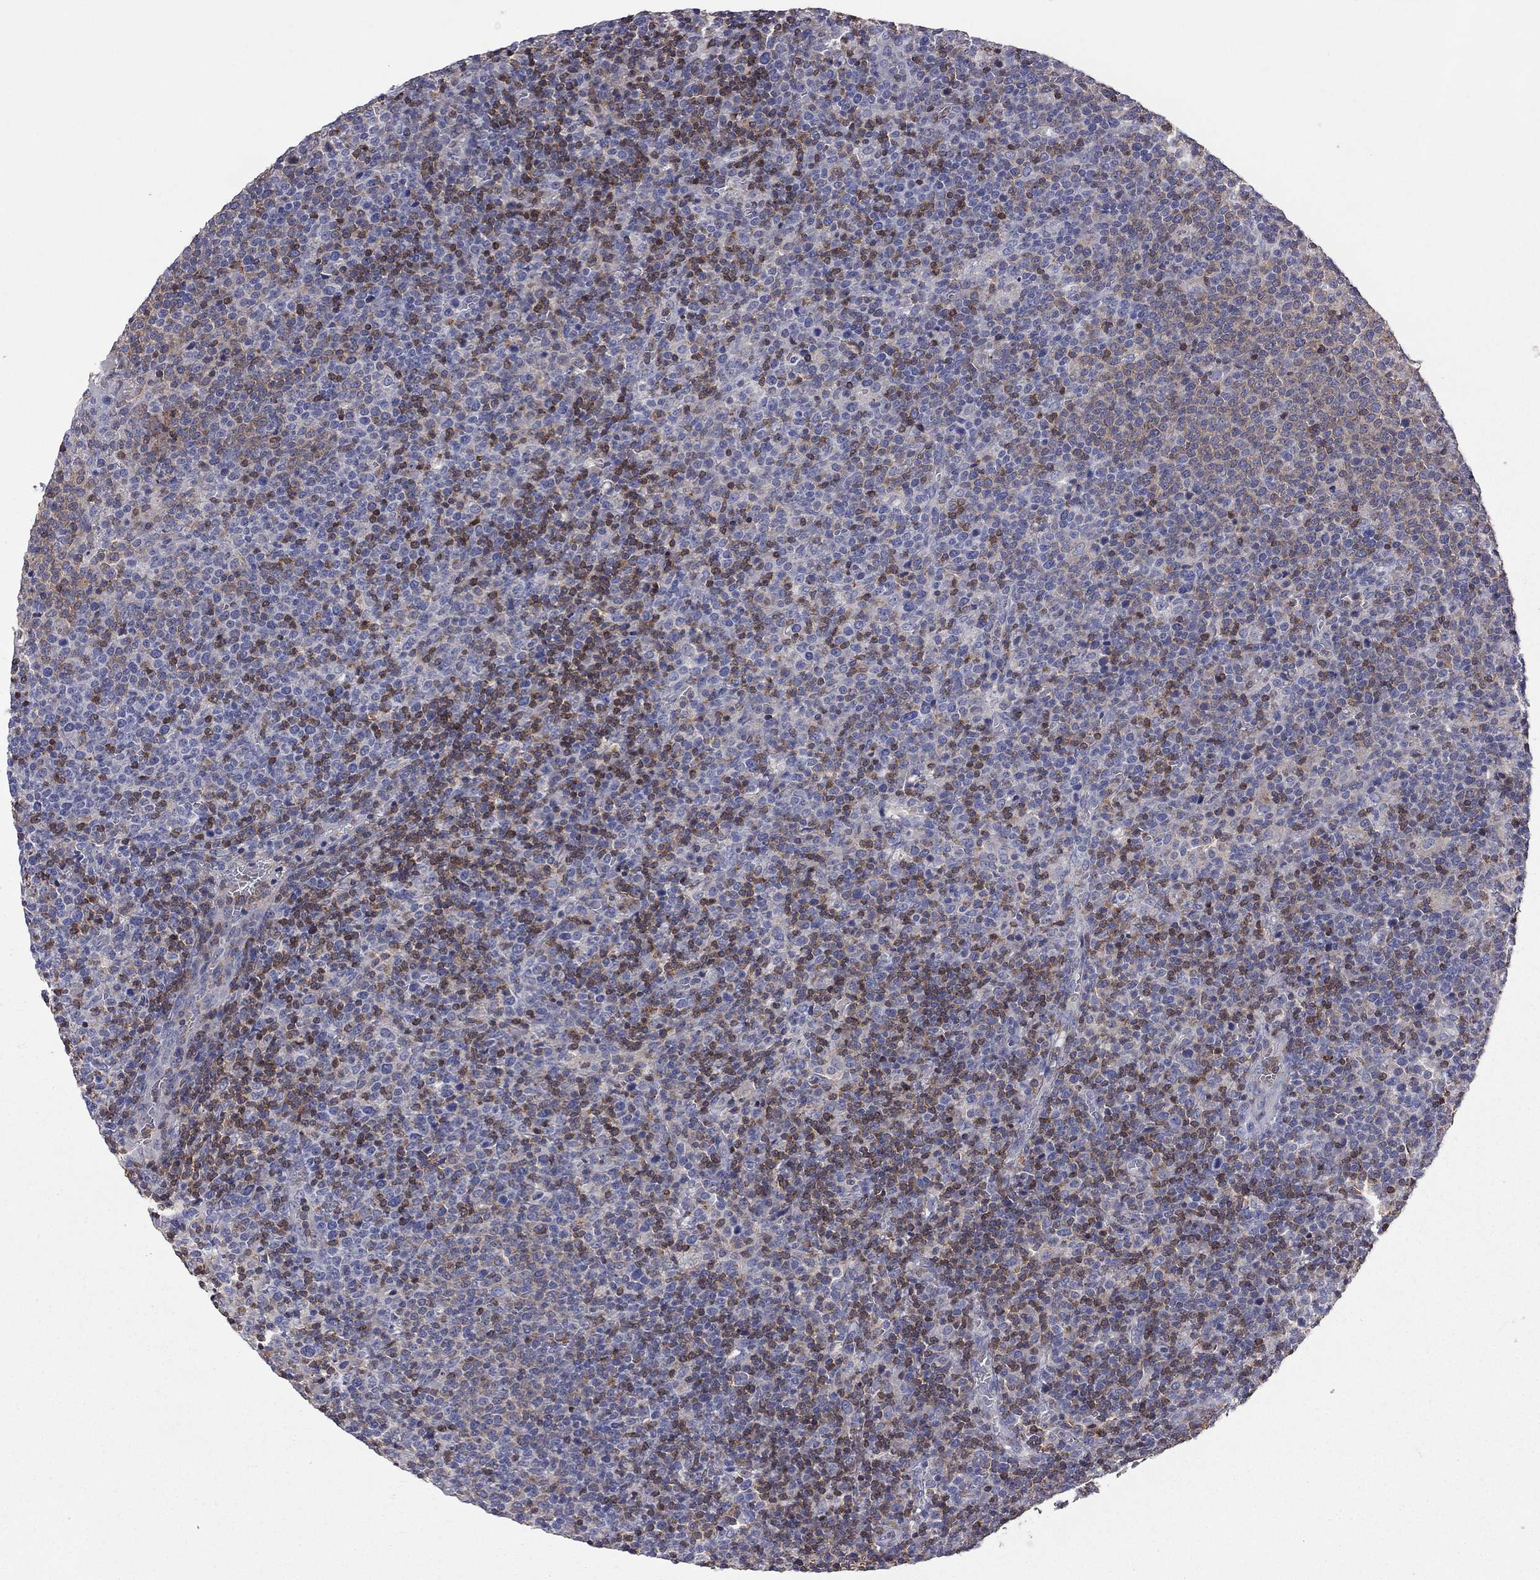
{"staining": {"intensity": "negative", "quantity": "none", "location": "none"}, "tissue": "lymphoma", "cell_type": "Tumor cells", "image_type": "cancer", "snomed": [{"axis": "morphology", "description": "Malignant lymphoma, non-Hodgkin's type, High grade"}, {"axis": "topography", "description": "Lymph node"}], "caption": "This is a micrograph of immunohistochemistry (IHC) staining of lymphoma, which shows no positivity in tumor cells. (Immunohistochemistry (ihc), brightfield microscopy, high magnification).", "gene": "IPCEF1", "patient": {"sex": "male", "age": 61}}